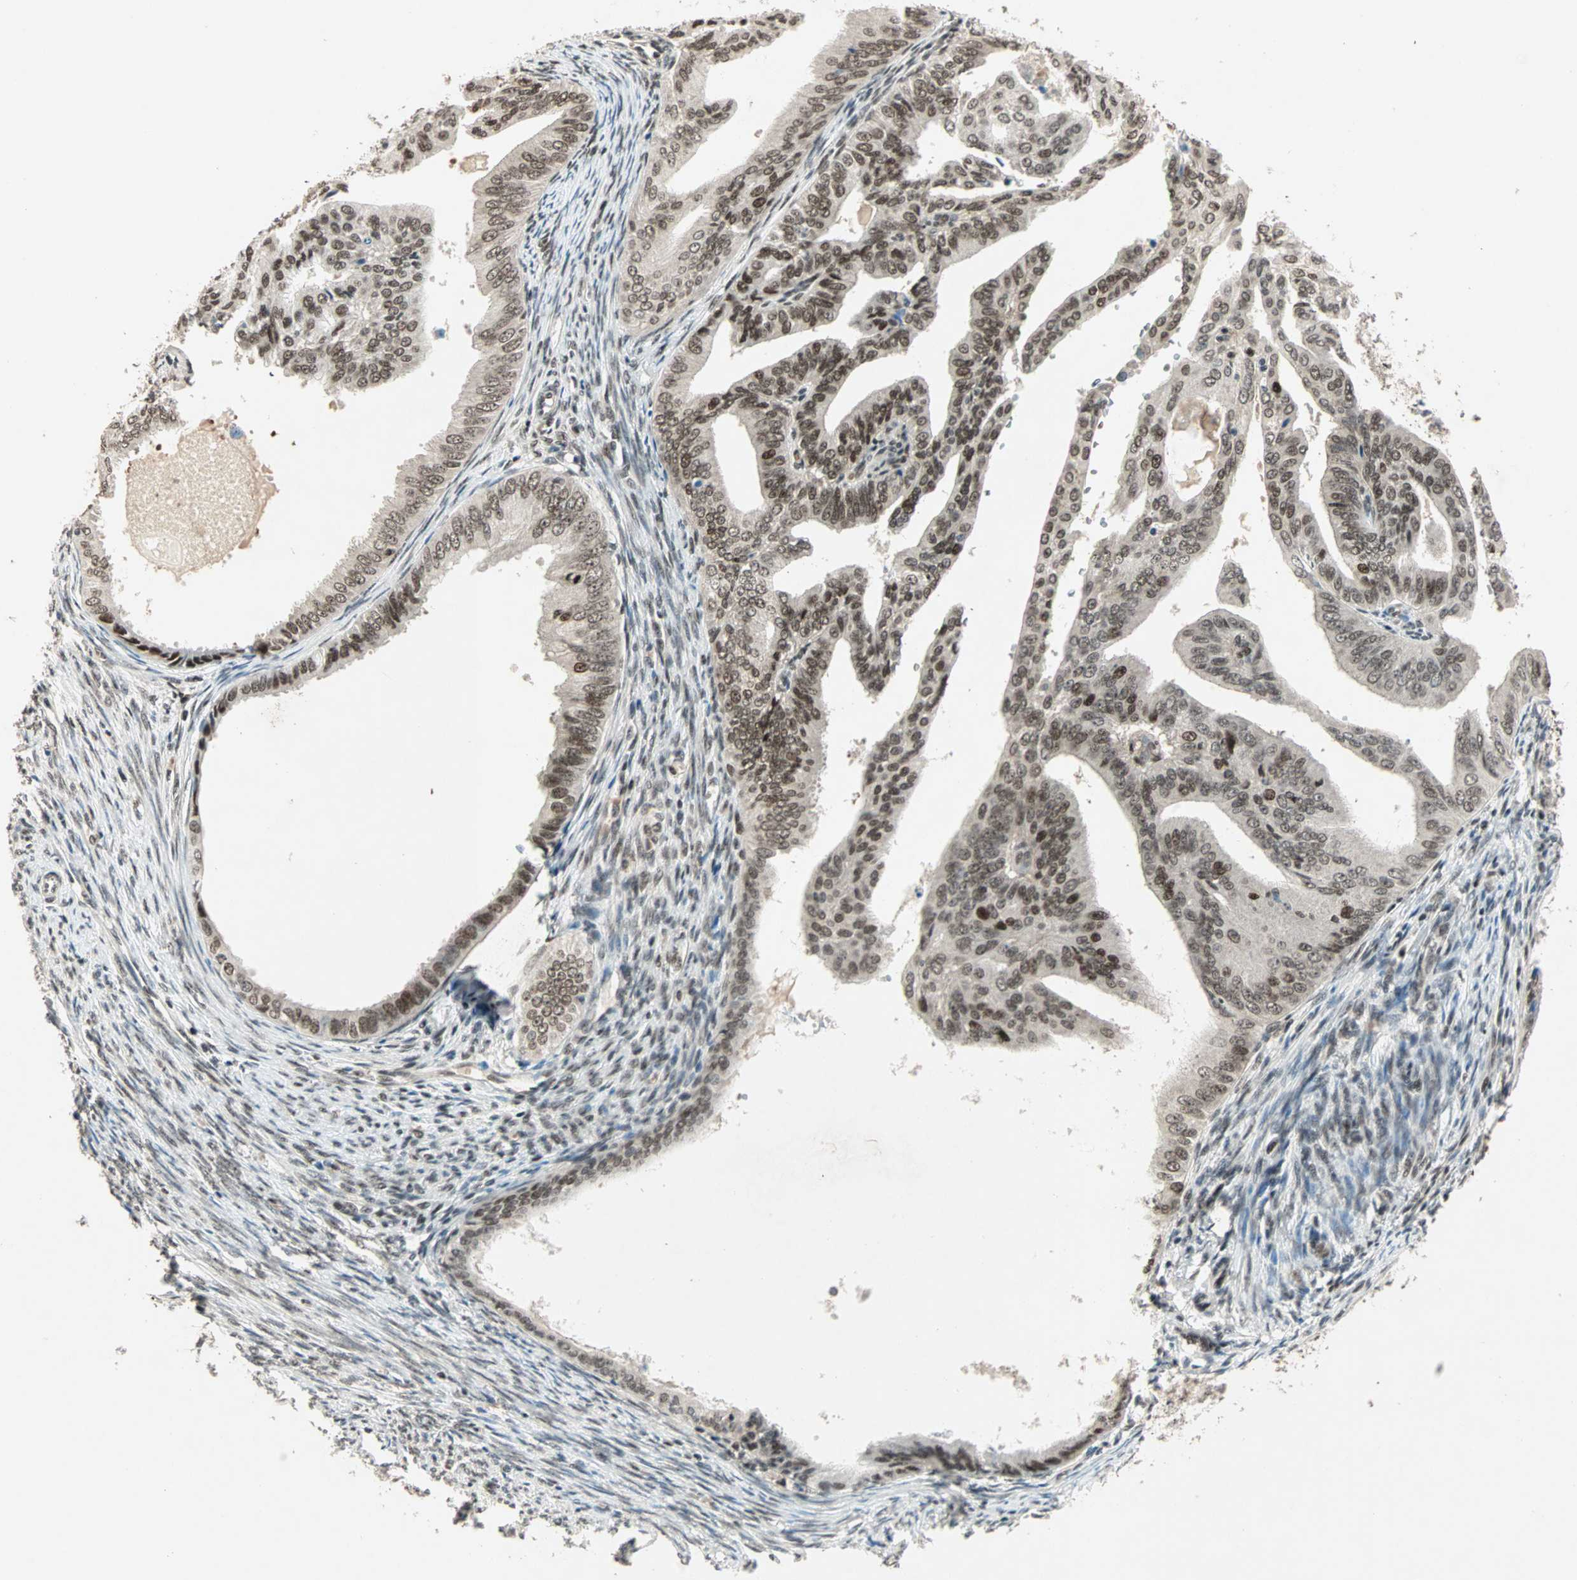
{"staining": {"intensity": "moderate", "quantity": ">75%", "location": "nuclear"}, "tissue": "endometrial cancer", "cell_type": "Tumor cells", "image_type": "cancer", "snomed": [{"axis": "morphology", "description": "Adenocarcinoma, NOS"}, {"axis": "topography", "description": "Endometrium"}], "caption": "Moderate nuclear staining is identified in about >75% of tumor cells in endometrial cancer.", "gene": "MDC1", "patient": {"sex": "female", "age": 58}}